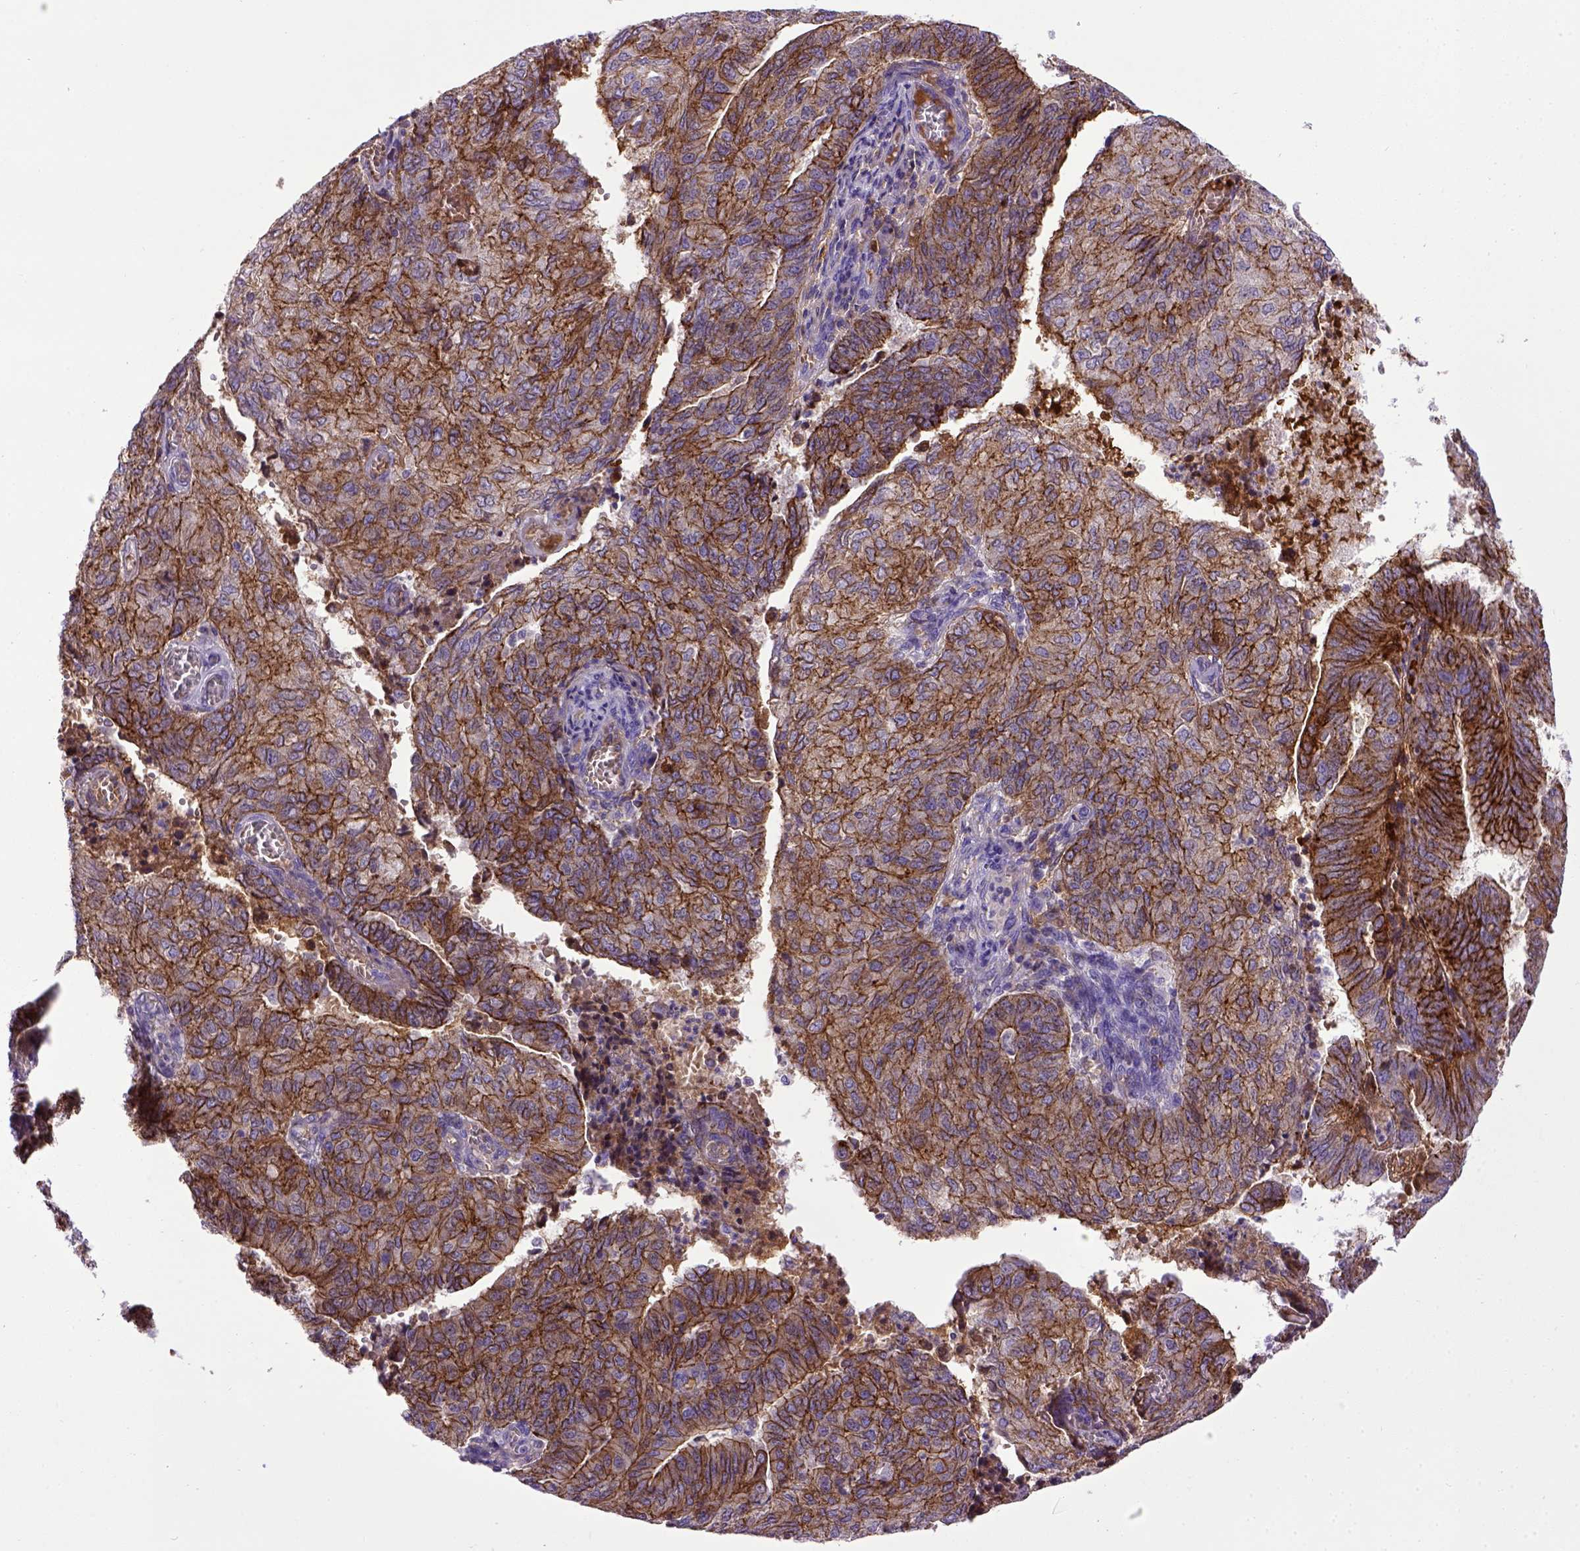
{"staining": {"intensity": "strong", "quantity": ">75%", "location": "cytoplasmic/membranous"}, "tissue": "endometrial cancer", "cell_type": "Tumor cells", "image_type": "cancer", "snomed": [{"axis": "morphology", "description": "Adenocarcinoma, NOS"}, {"axis": "topography", "description": "Endometrium"}], "caption": "Immunohistochemistry of human endometrial adenocarcinoma demonstrates high levels of strong cytoplasmic/membranous staining in about >75% of tumor cells.", "gene": "CDH1", "patient": {"sex": "female", "age": 82}}